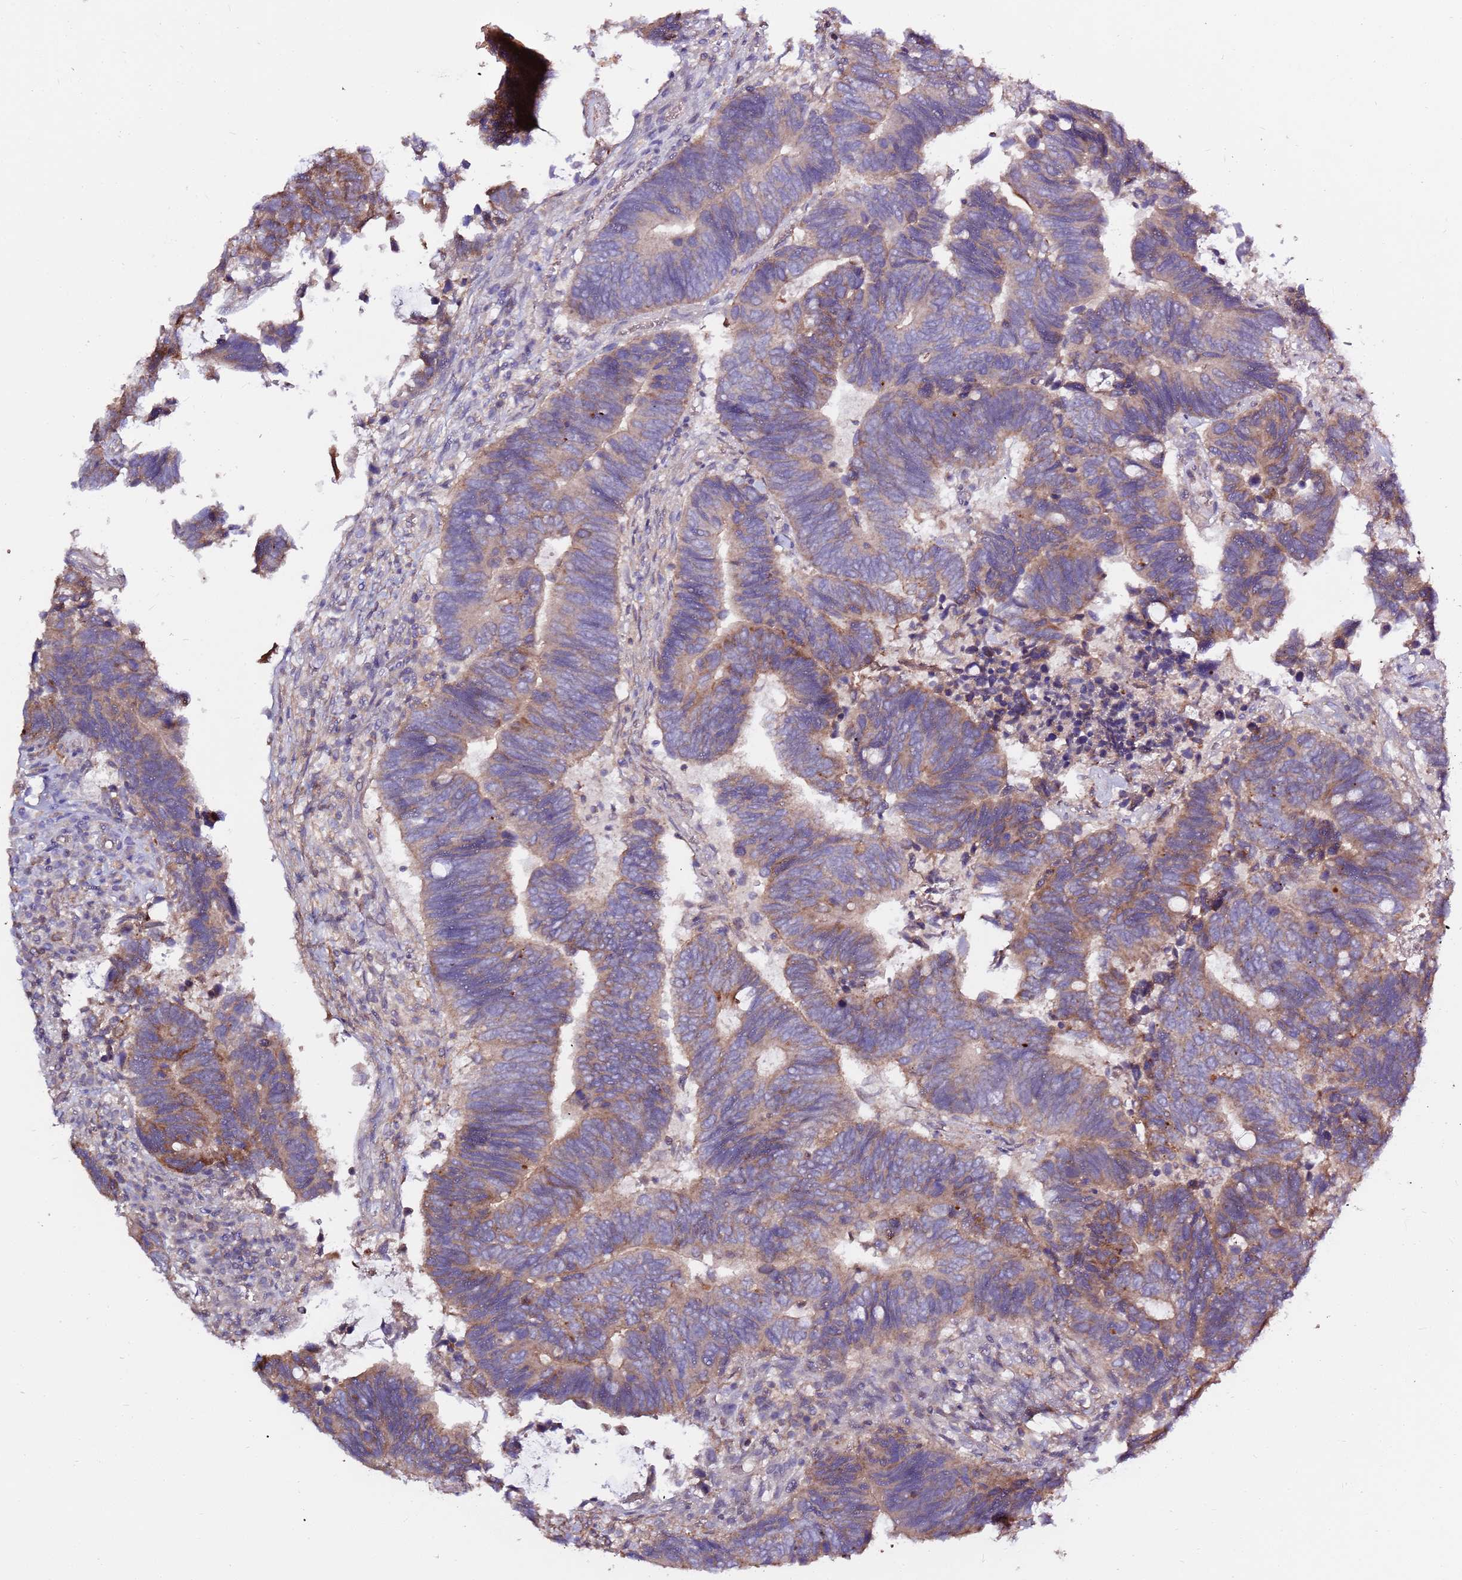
{"staining": {"intensity": "weak", "quantity": "25%-75%", "location": "cytoplasmic/membranous"}, "tissue": "colorectal cancer", "cell_type": "Tumor cells", "image_type": "cancer", "snomed": [{"axis": "morphology", "description": "Adenocarcinoma, NOS"}, {"axis": "topography", "description": "Colon"}], "caption": "Brown immunohistochemical staining in human adenocarcinoma (colorectal) exhibits weak cytoplasmic/membranous expression in about 25%-75% of tumor cells. (DAB (3,3'-diaminobenzidine) = brown stain, brightfield microscopy at high magnification).", "gene": "EVA1B", "patient": {"sex": "male", "age": 87}}